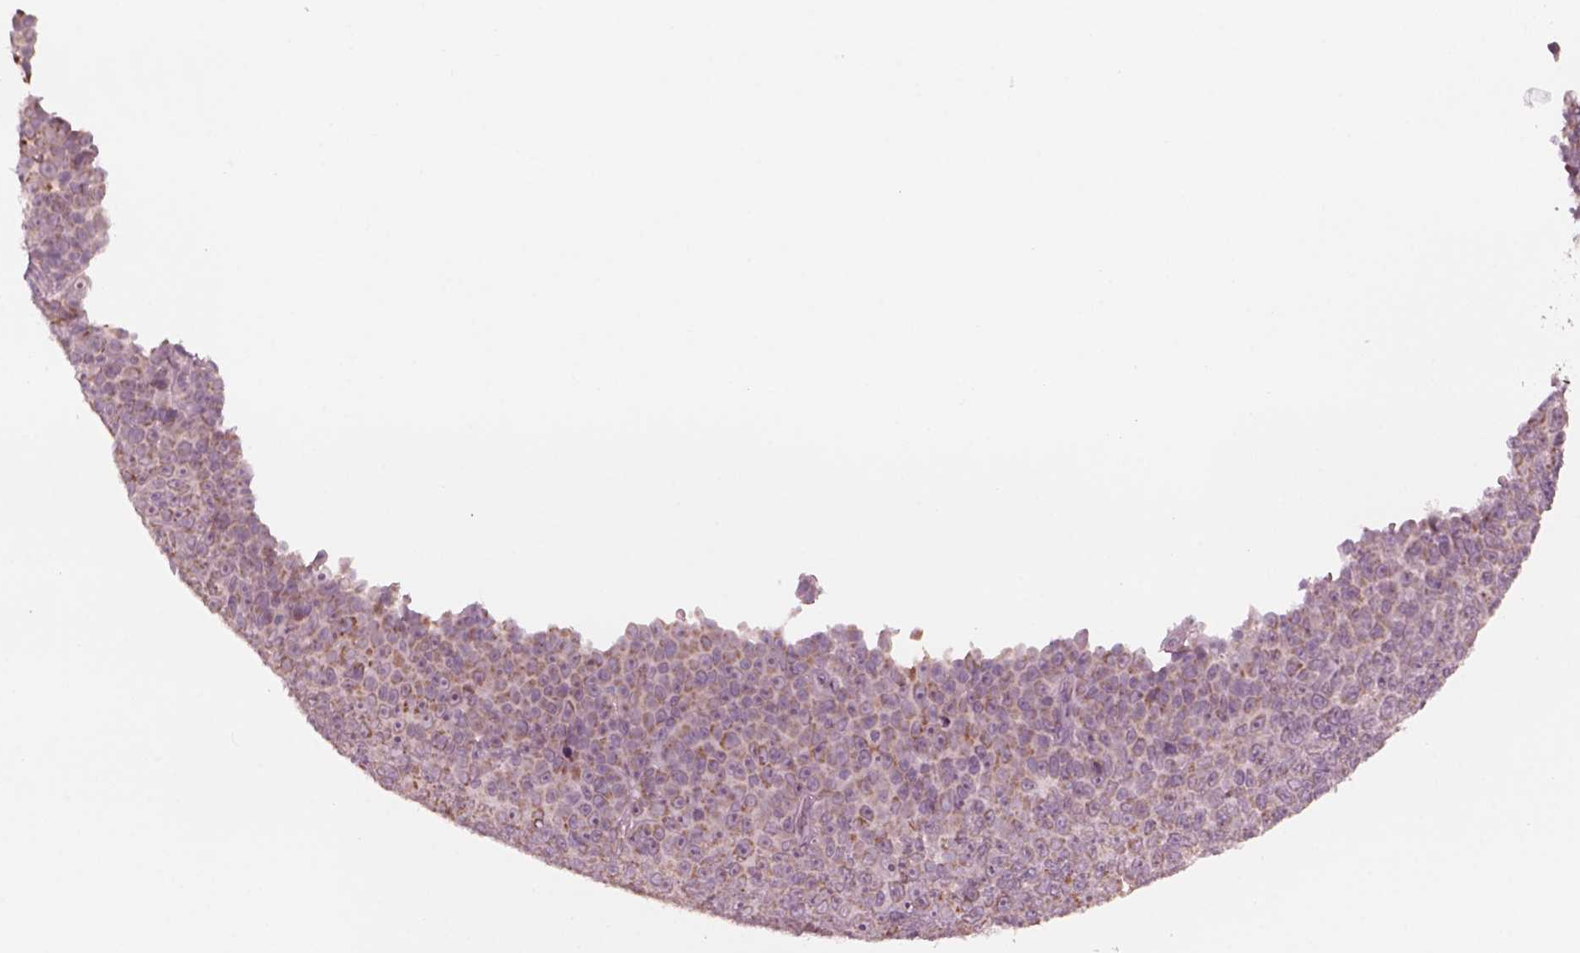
{"staining": {"intensity": "moderate", "quantity": "<25%", "location": "cytoplasmic/membranous"}, "tissue": "melanoma", "cell_type": "Tumor cells", "image_type": "cancer", "snomed": [{"axis": "morphology", "description": "Malignant melanoma, NOS"}, {"axis": "topography", "description": "Skin"}], "caption": "The photomicrograph reveals immunohistochemical staining of malignant melanoma. There is moderate cytoplasmic/membranous positivity is appreciated in about <25% of tumor cells. Ihc stains the protein of interest in brown and the nuclei are stained blue.", "gene": "CELSR3", "patient": {"sex": "female", "age": 95}}